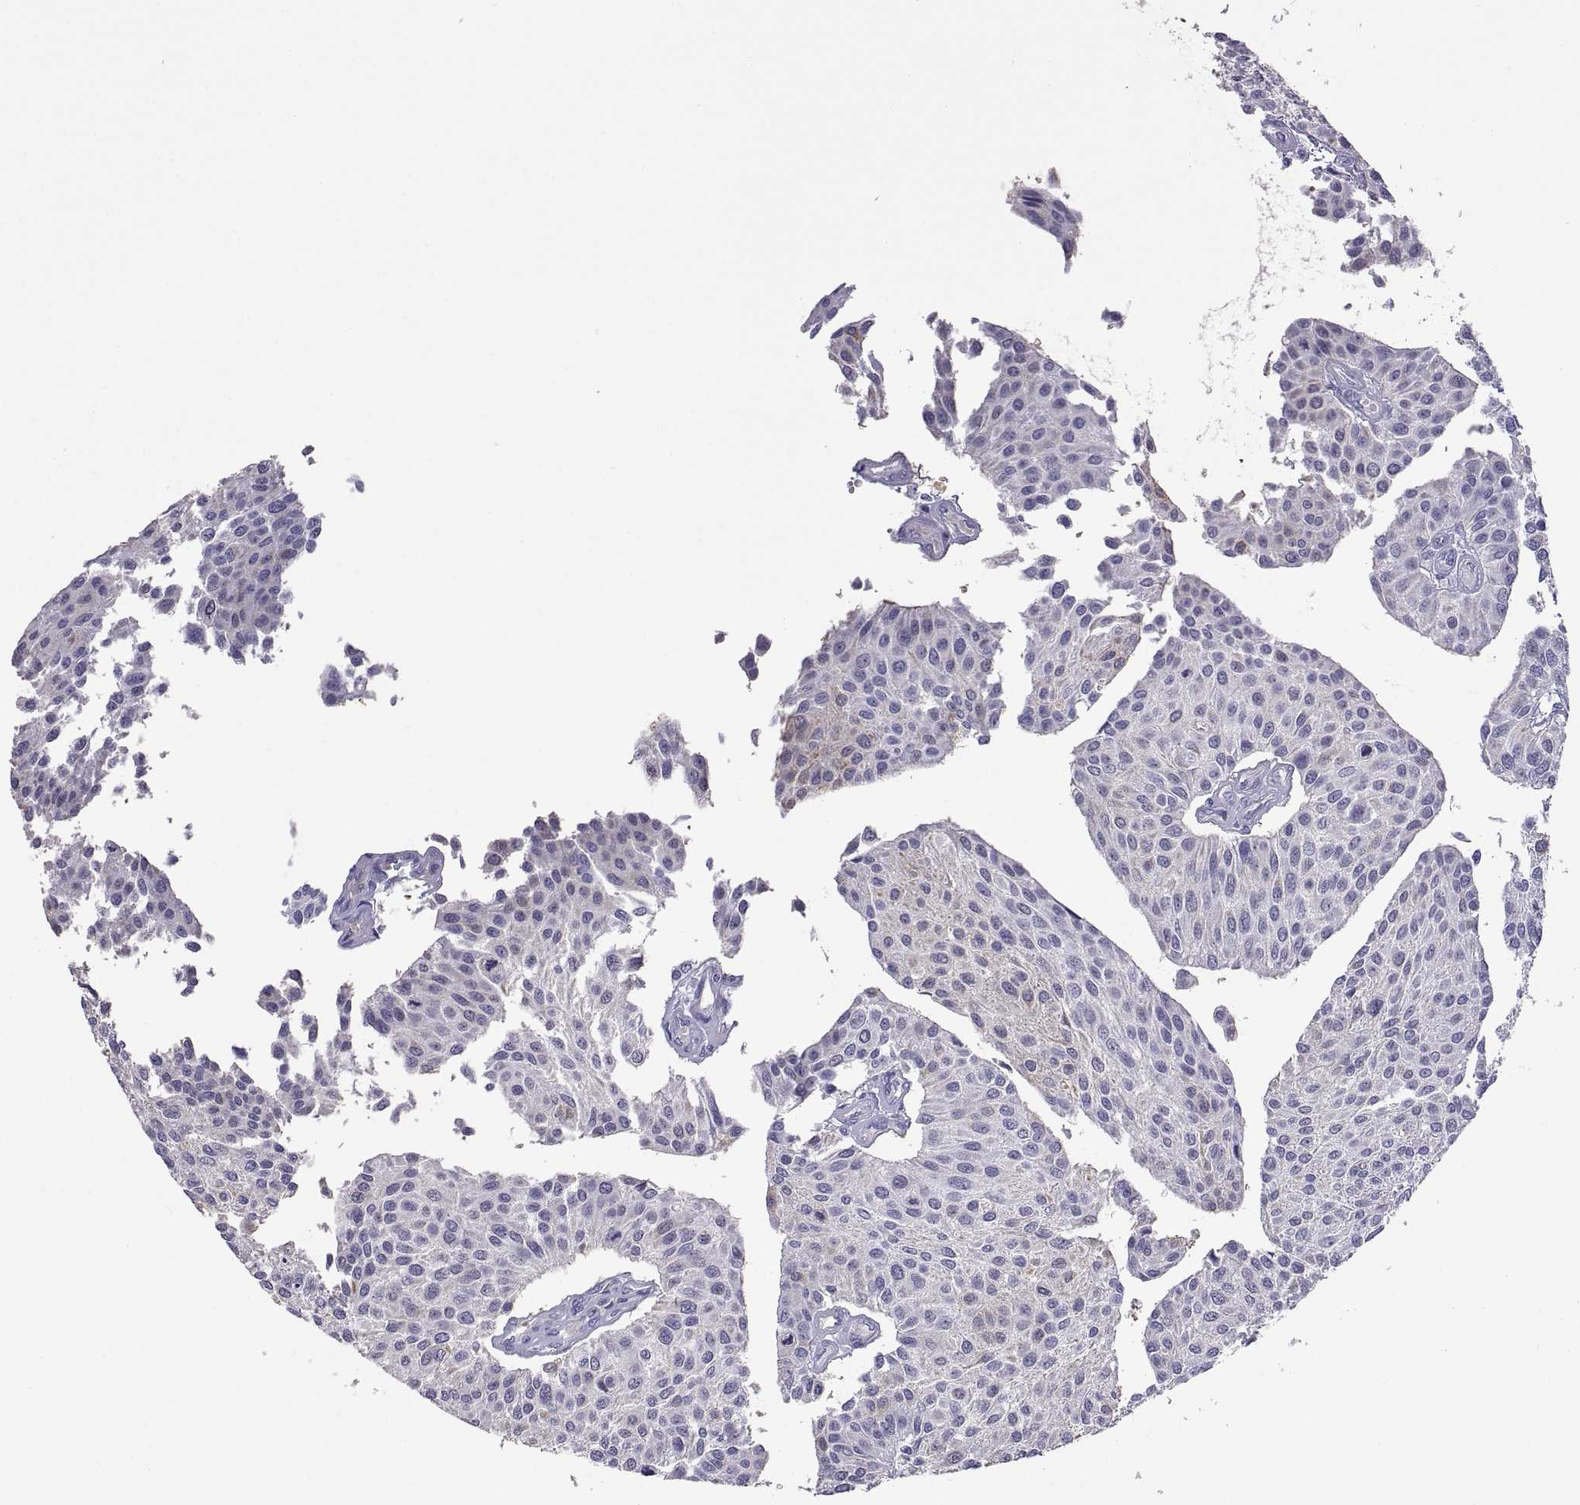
{"staining": {"intensity": "negative", "quantity": "none", "location": "none"}, "tissue": "urothelial cancer", "cell_type": "Tumor cells", "image_type": "cancer", "snomed": [{"axis": "morphology", "description": "Urothelial carcinoma, NOS"}, {"axis": "topography", "description": "Urinary bladder"}], "caption": "This is a histopathology image of immunohistochemistry staining of urothelial cancer, which shows no staining in tumor cells.", "gene": "VSX2", "patient": {"sex": "male", "age": 55}}